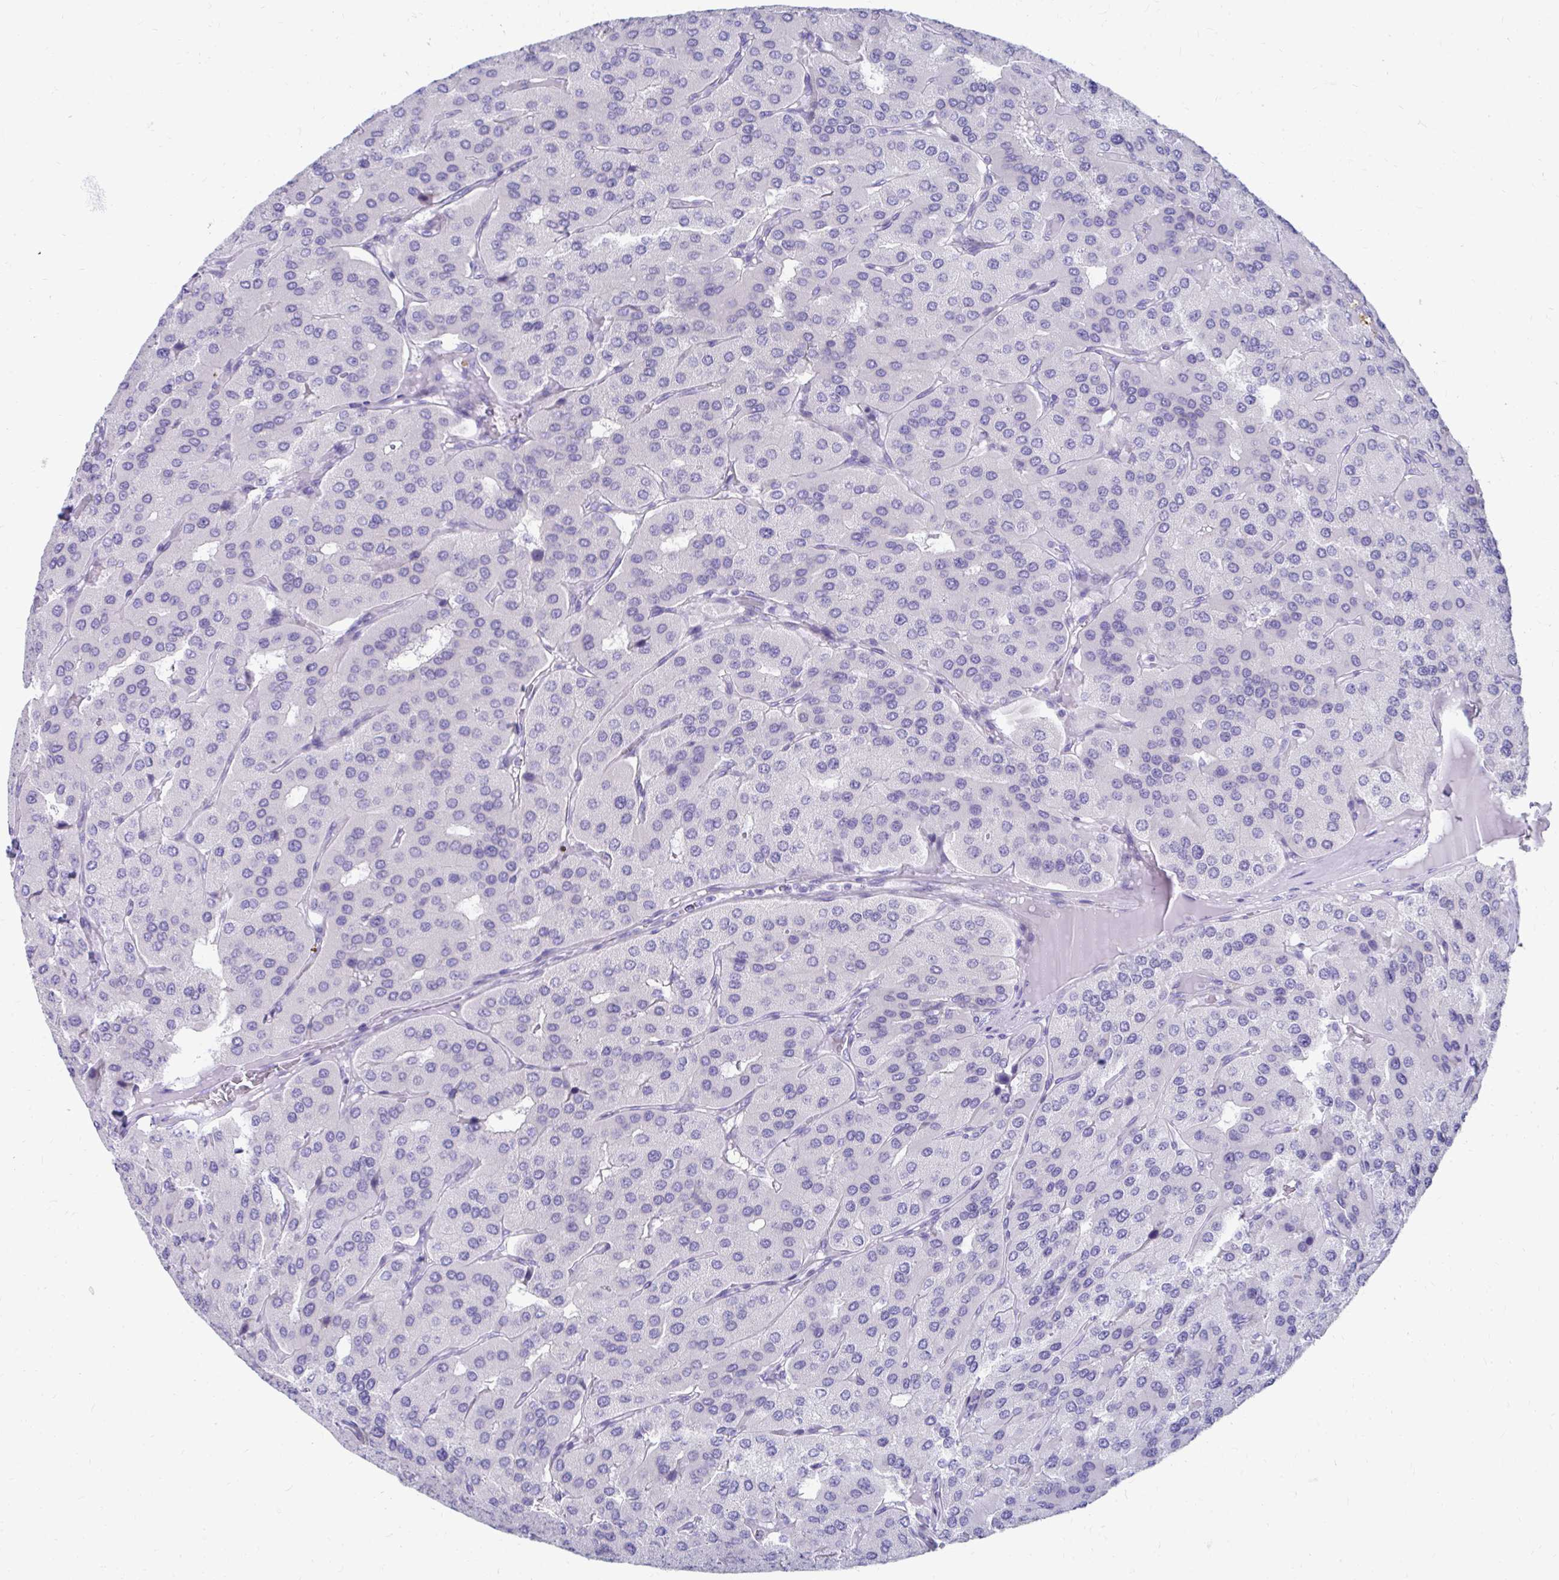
{"staining": {"intensity": "negative", "quantity": "none", "location": "none"}, "tissue": "parathyroid gland", "cell_type": "Glandular cells", "image_type": "normal", "snomed": [{"axis": "morphology", "description": "Normal tissue, NOS"}, {"axis": "morphology", "description": "Adenoma, NOS"}, {"axis": "topography", "description": "Parathyroid gland"}], "caption": "Immunohistochemical staining of normal parathyroid gland shows no significant staining in glandular cells. The staining is performed using DAB brown chromogen with nuclei counter-stained in using hematoxylin.", "gene": "C19orf81", "patient": {"sex": "female", "age": 86}}